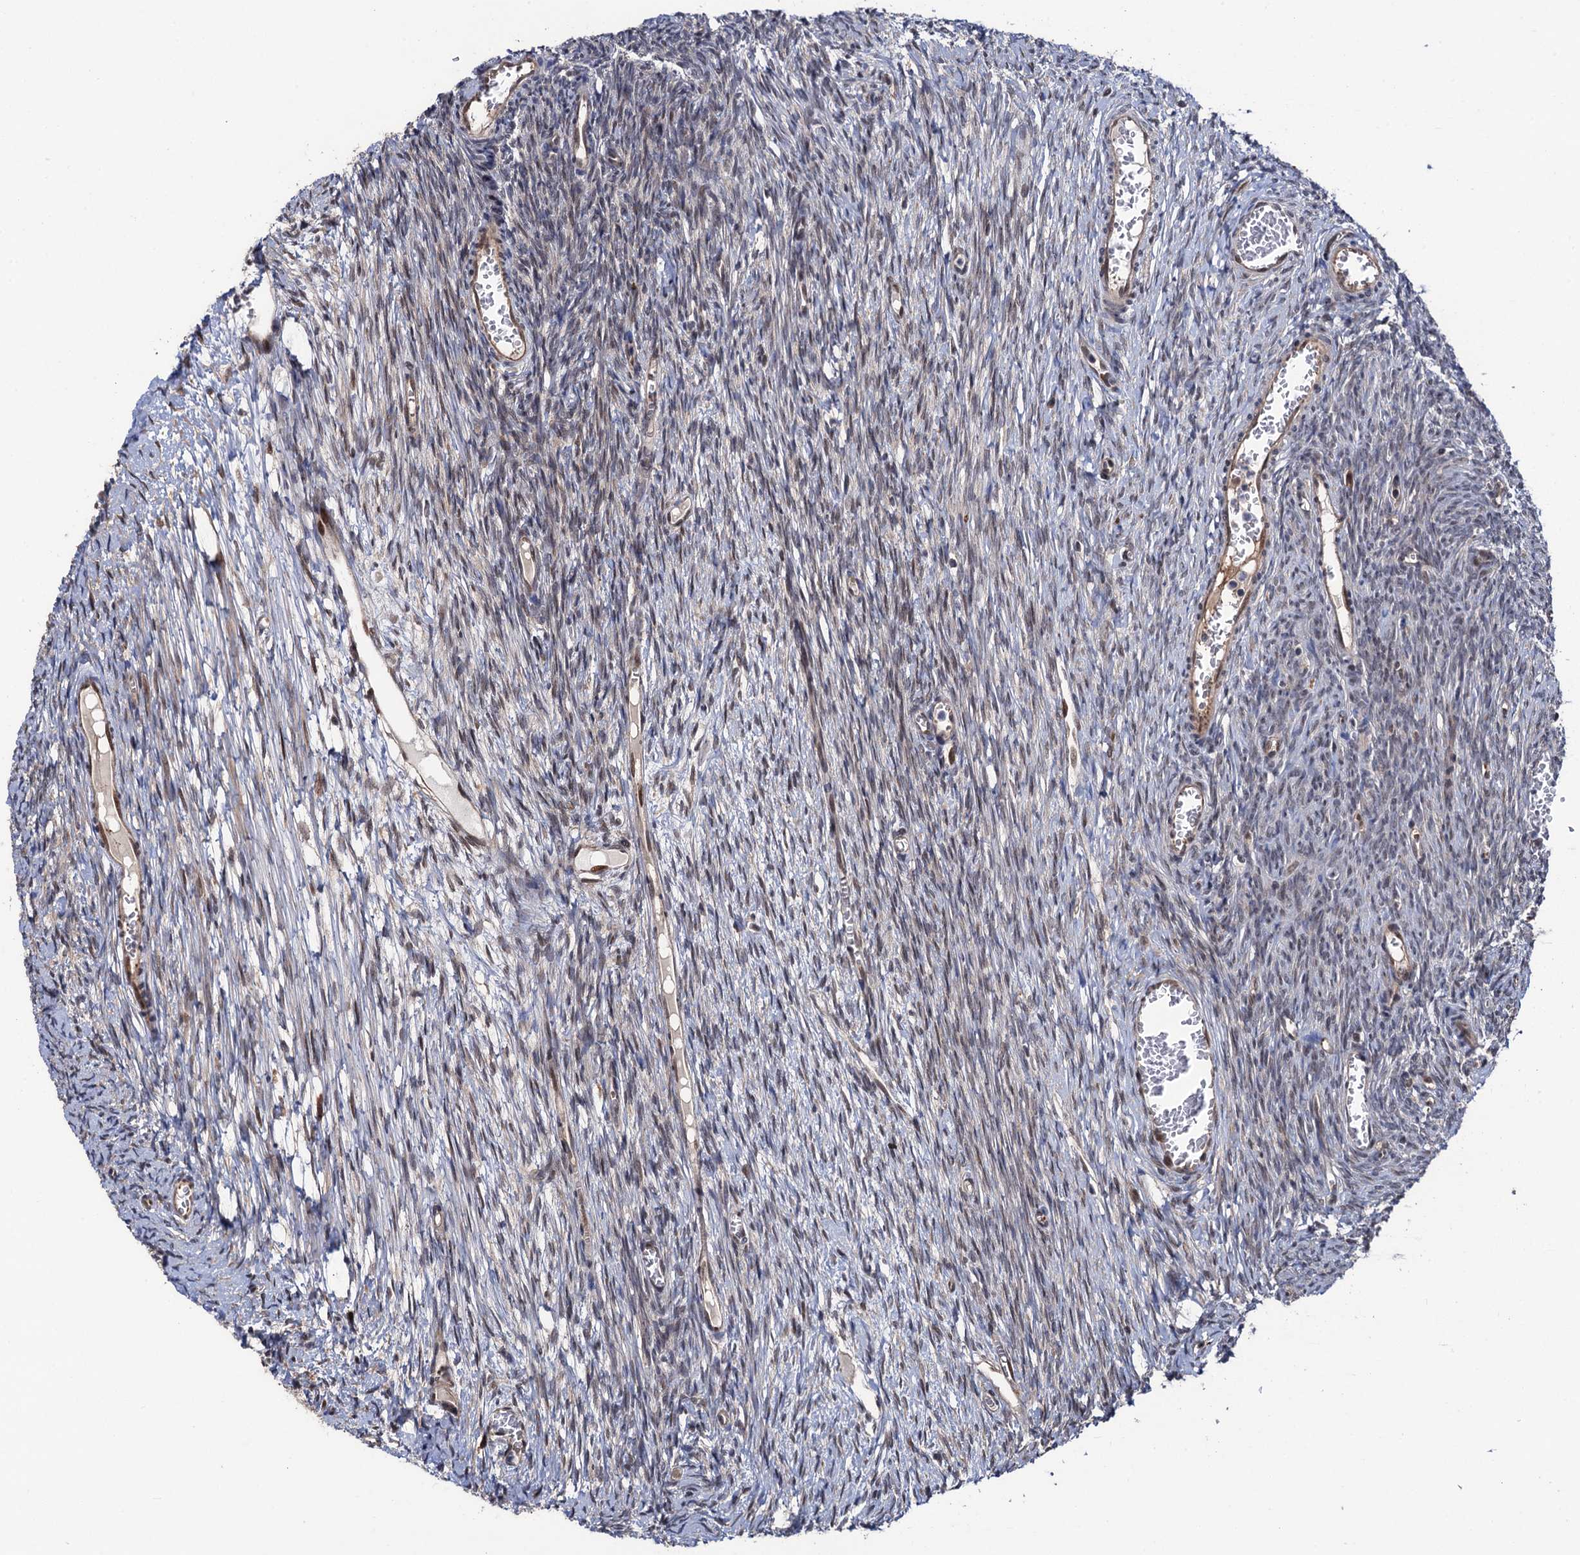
{"staining": {"intensity": "moderate", "quantity": ">75%", "location": "cytoplasmic/membranous,nuclear"}, "tissue": "ovary", "cell_type": "Follicle cells", "image_type": "normal", "snomed": [{"axis": "morphology", "description": "Normal tissue, NOS"}, {"axis": "topography", "description": "Ovary"}], "caption": "Follicle cells reveal medium levels of moderate cytoplasmic/membranous,nuclear positivity in about >75% of cells in benign human ovary.", "gene": "CDC23", "patient": {"sex": "female", "age": 44}}